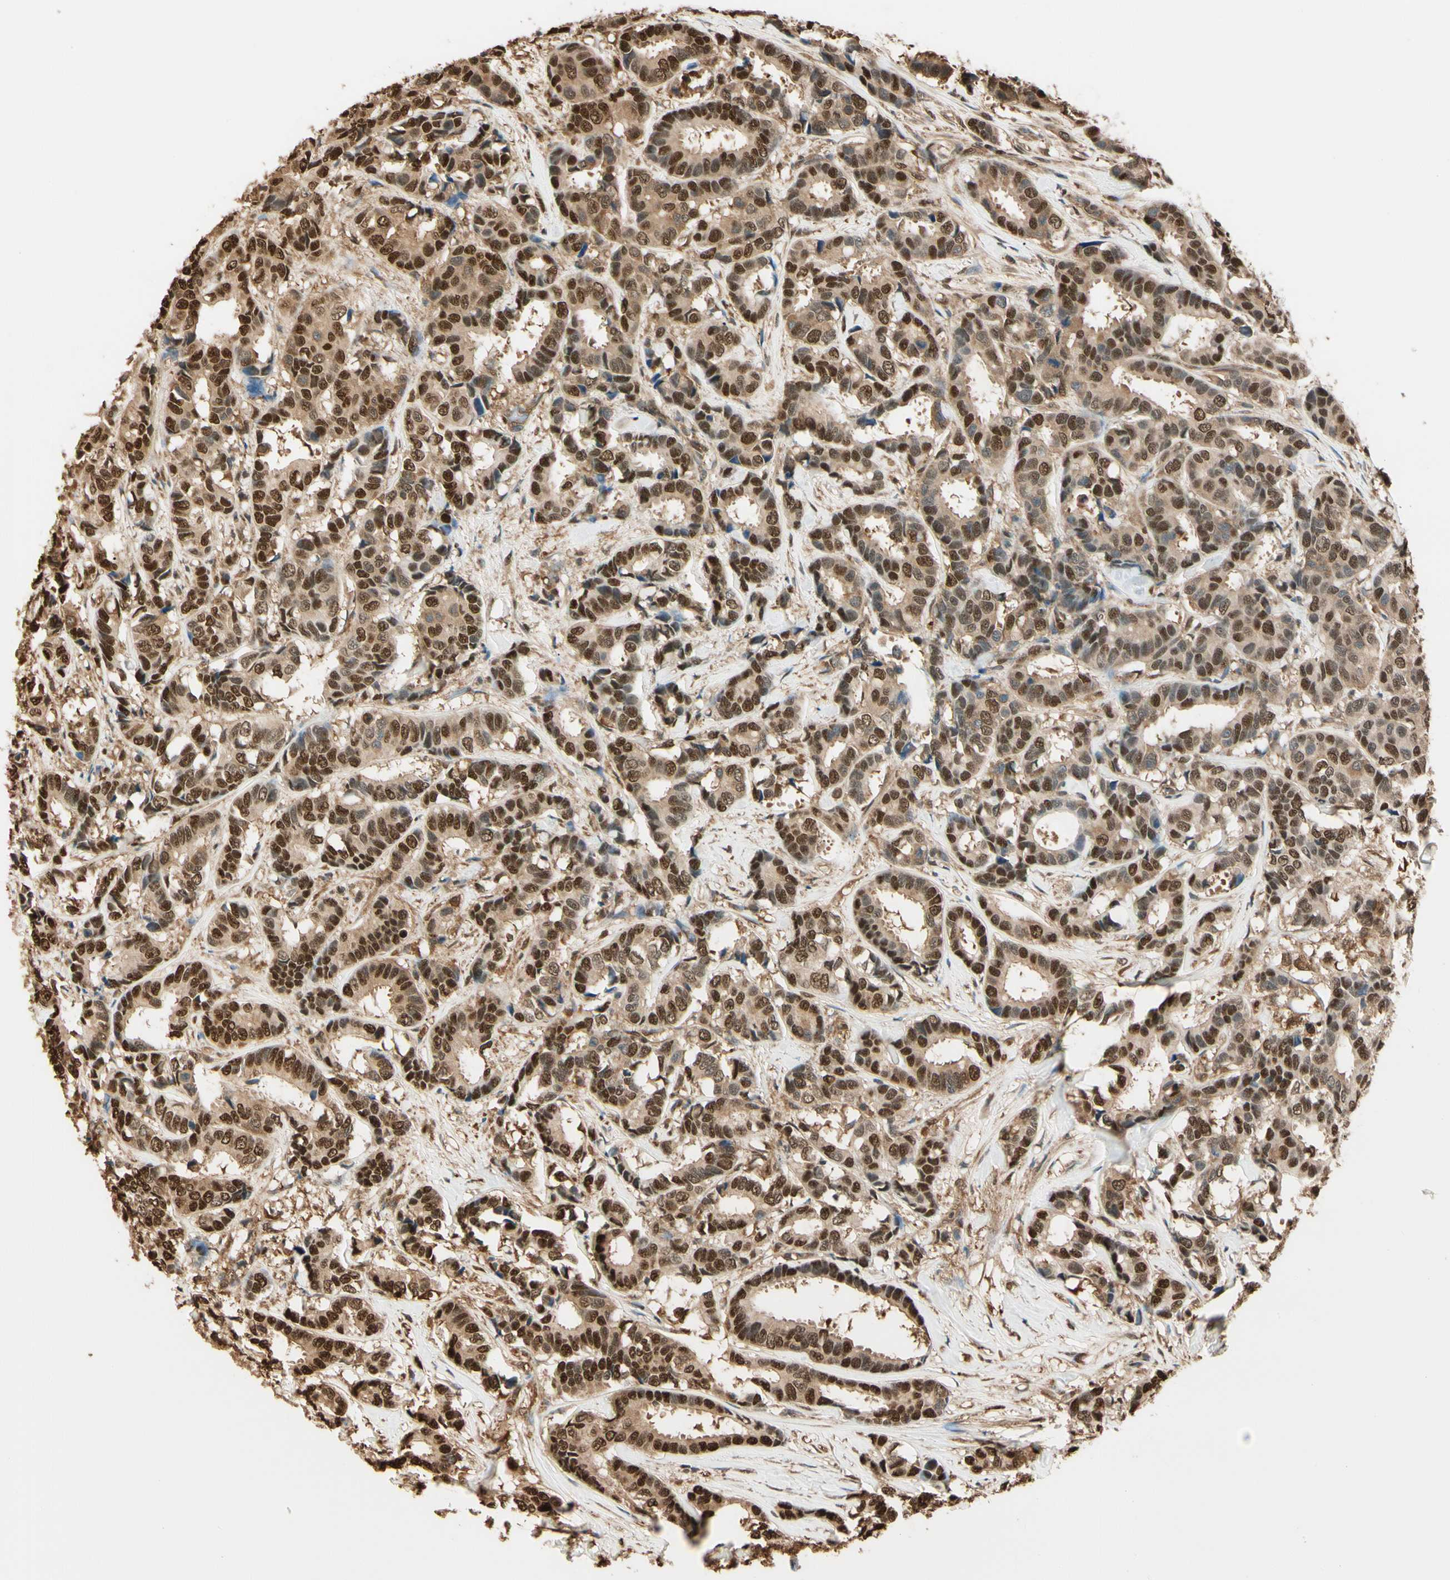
{"staining": {"intensity": "moderate", "quantity": ">75%", "location": "cytoplasmic/membranous,nuclear"}, "tissue": "breast cancer", "cell_type": "Tumor cells", "image_type": "cancer", "snomed": [{"axis": "morphology", "description": "Duct carcinoma"}, {"axis": "topography", "description": "Breast"}], "caption": "A micrograph showing moderate cytoplasmic/membranous and nuclear positivity in about >75% of tumor cells in breast cancer (intraductal carcinoma), as visualized by brown immunohistochemical staining.", "gene": "PNCK", "patient": {"sex": "female", "age": 87}}